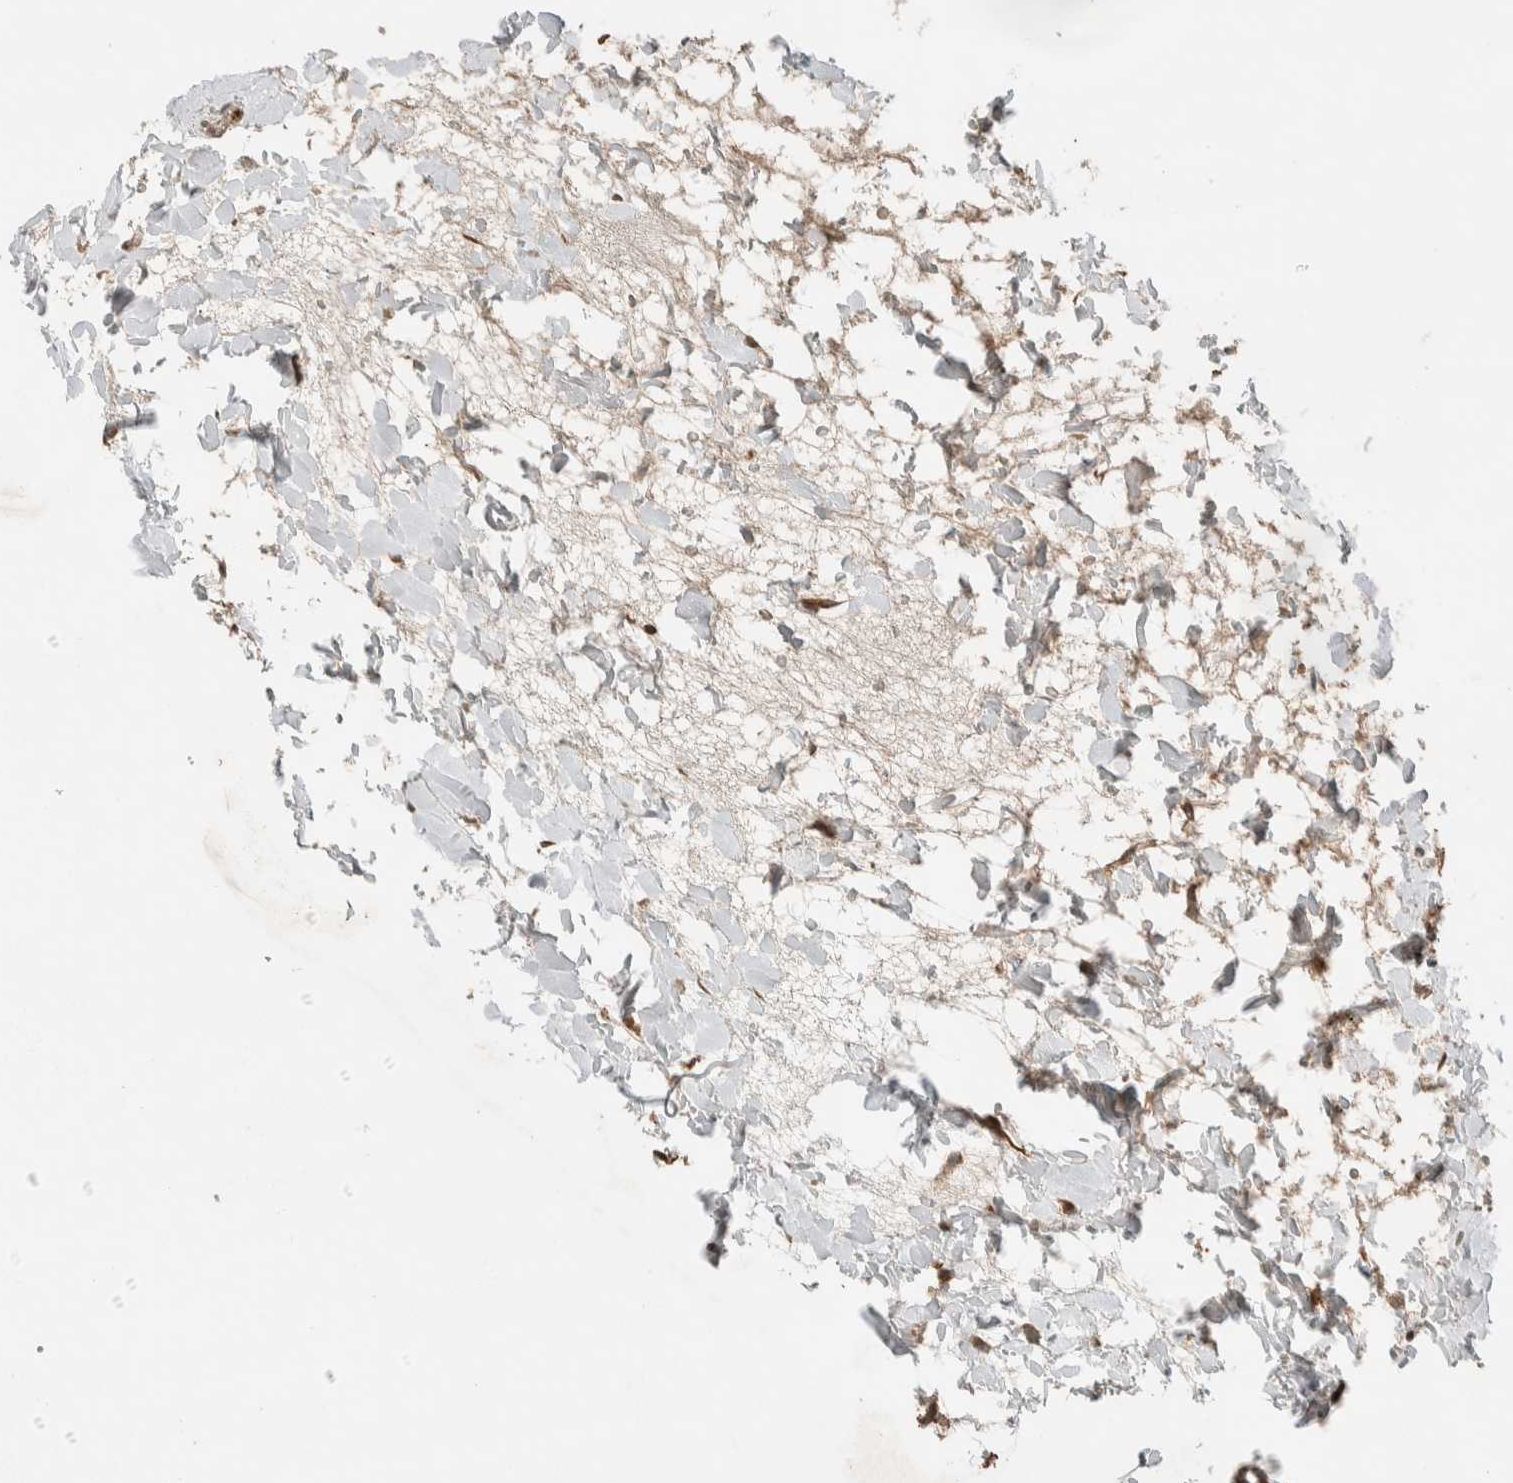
{"staining": {"intensity": "moderate", "quantity": ">75%", "location": "cytoplasmic/membranous"}, "tissue": "stomach", "cell_type": "Glandular cells", "image_type": "normal", "snomed": [{"axis": "morphology", "description": "Normal tissue, NOS"}, {"axis": "topography", "description": "Stomach"}, {"axis": "topography", "description": "Stomach, lower"}], "caption": "Immunohistochemistry histopathology image of benign human stomach stained for a protein (brown), which reveals medium levels of moderate cytoplasmic/membranous positivity in approximately >75% of glandular cells.", "gene": "STXBP4", "patient": {"sex": "female", "age": 56}}